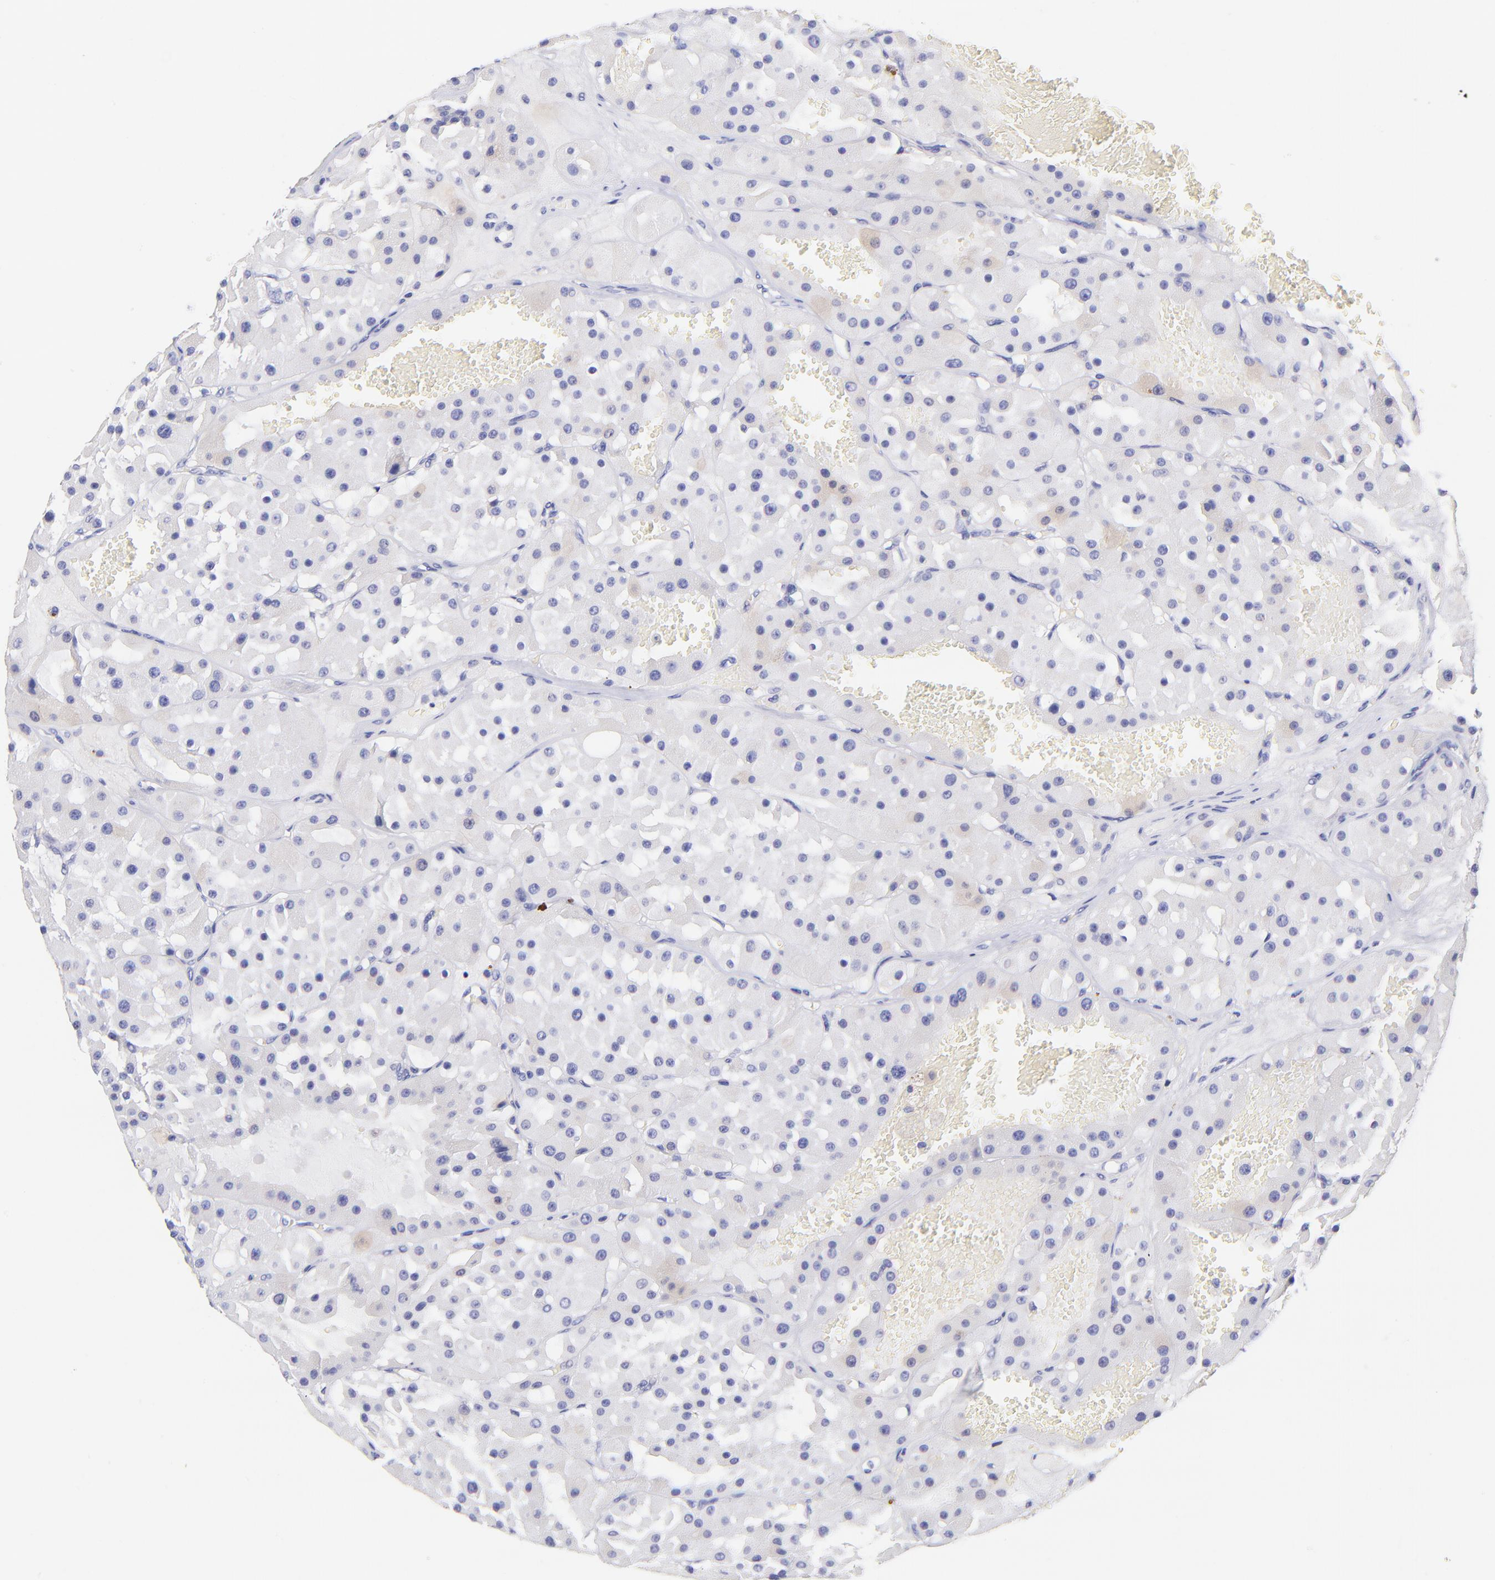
{"staining": {"intensity": "negative", "quantity": "none", "location": "none"}, "tissue": "renal cancer", "cell_type": "Tumor cells", "image_type": "cancer", "snomed": [{"axis": "morphology", "description": "Adenocarcinoma, uncertain malignant potential"}, {"axis": "topography", "description": "Kidney"}], "caption": "A histopathology image of adenocarcinoma,  uncertain malignant potential (renal) stained for a protein shows no brown staining in tumor cells.", "gene": "RAB3B", "patient": {"sex": "male", "age": 63}}